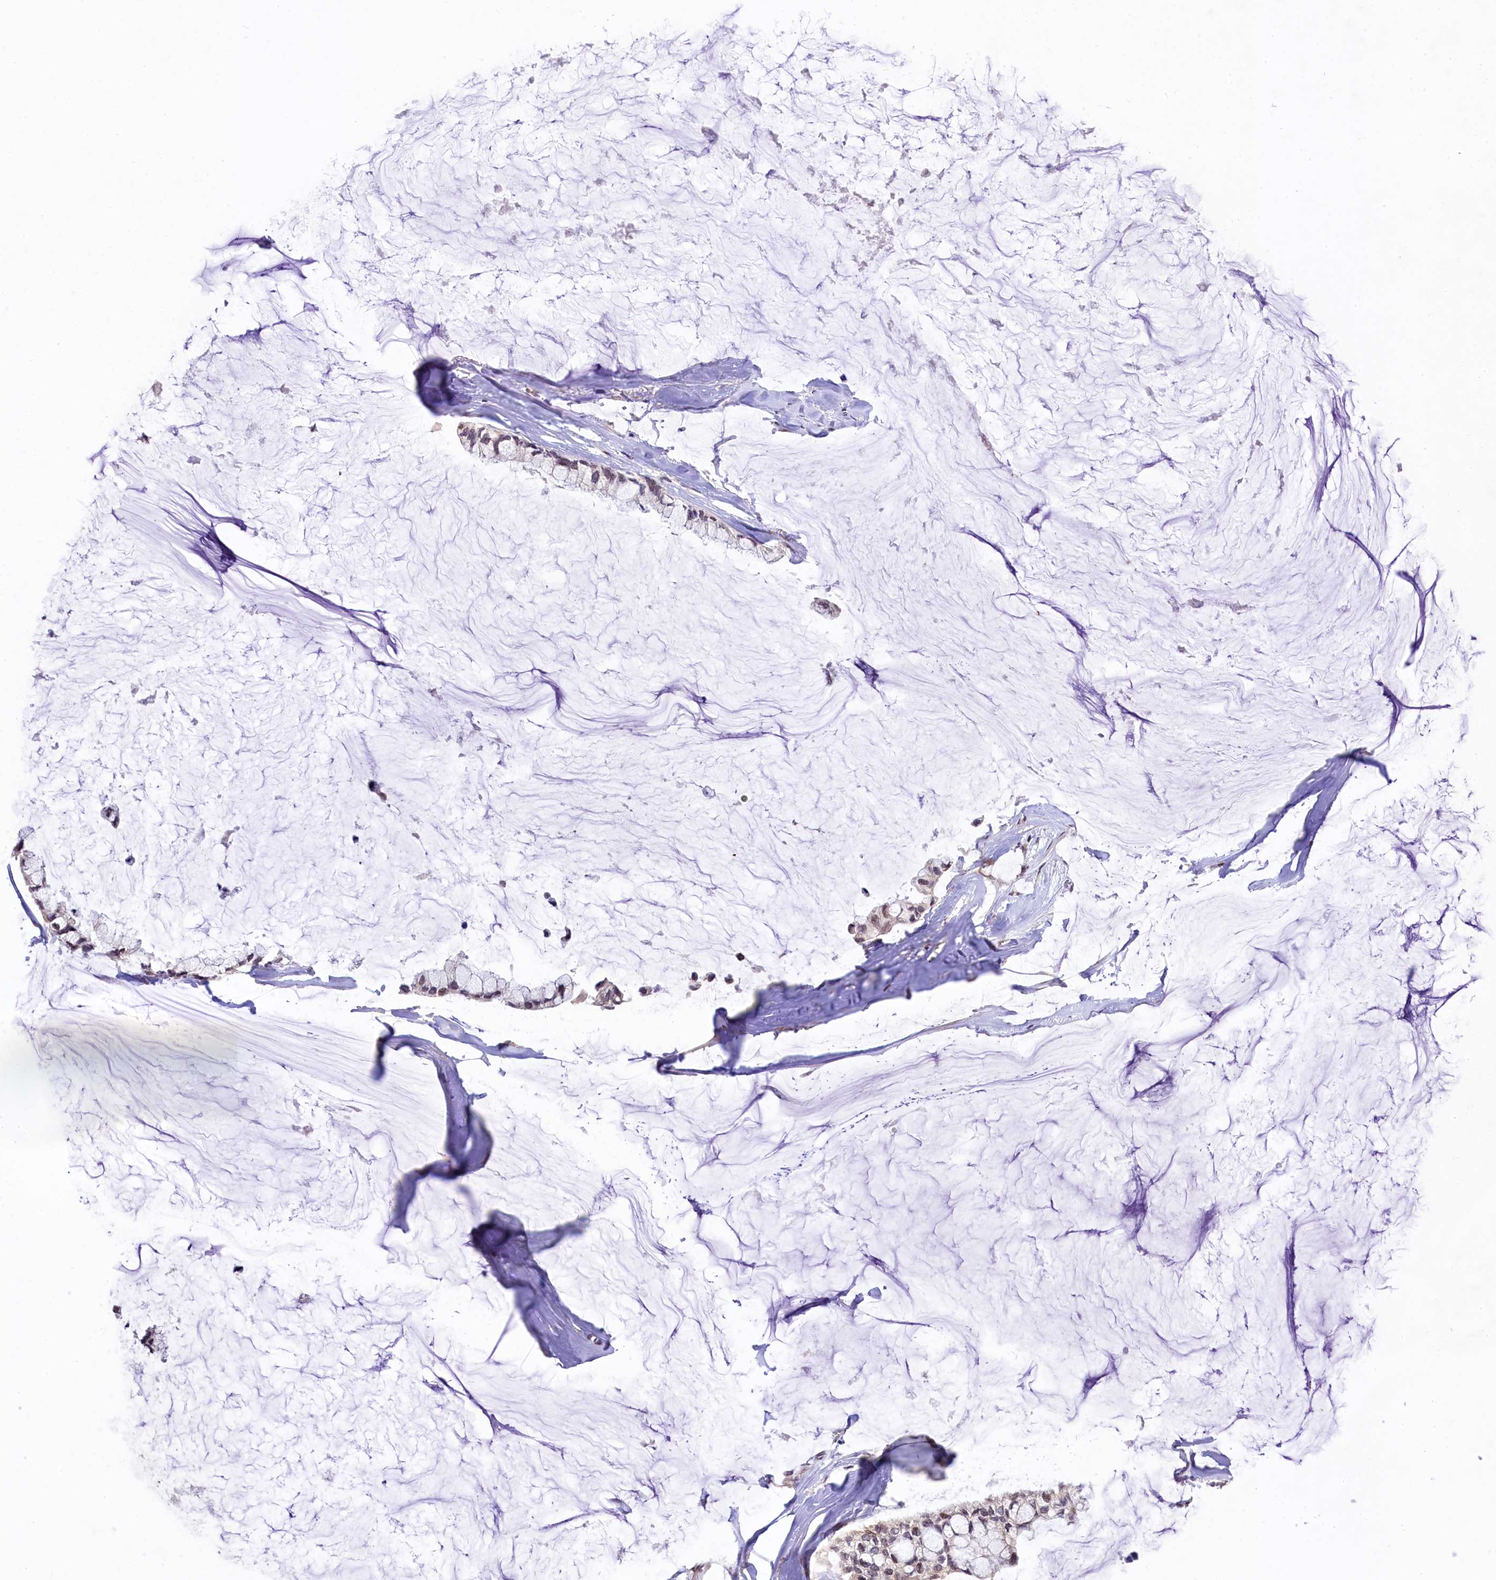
{"staining": {"intensity": "weak", "quantity": "25%-75%", "location": "nuclear"}, "tissue": "ovarian cancer", "cell_type": "Tumor cells", "image_type": "cancer", "snomed": [{"axis": "morphology", "description": "Cystadenocarcinoma, mucinous, NOS"}, {"axis": "topography", "description": "Ovary"}], "caption": "This image reveals immunohistochemistry staining of human ovarian cancer (mucinous cystadenocarcinoma), with low weak nuclear positivity in about 25%-75% of tumor cells.", "gene": "RBBP8", "patient": {"sex": "female", "age": 39}}